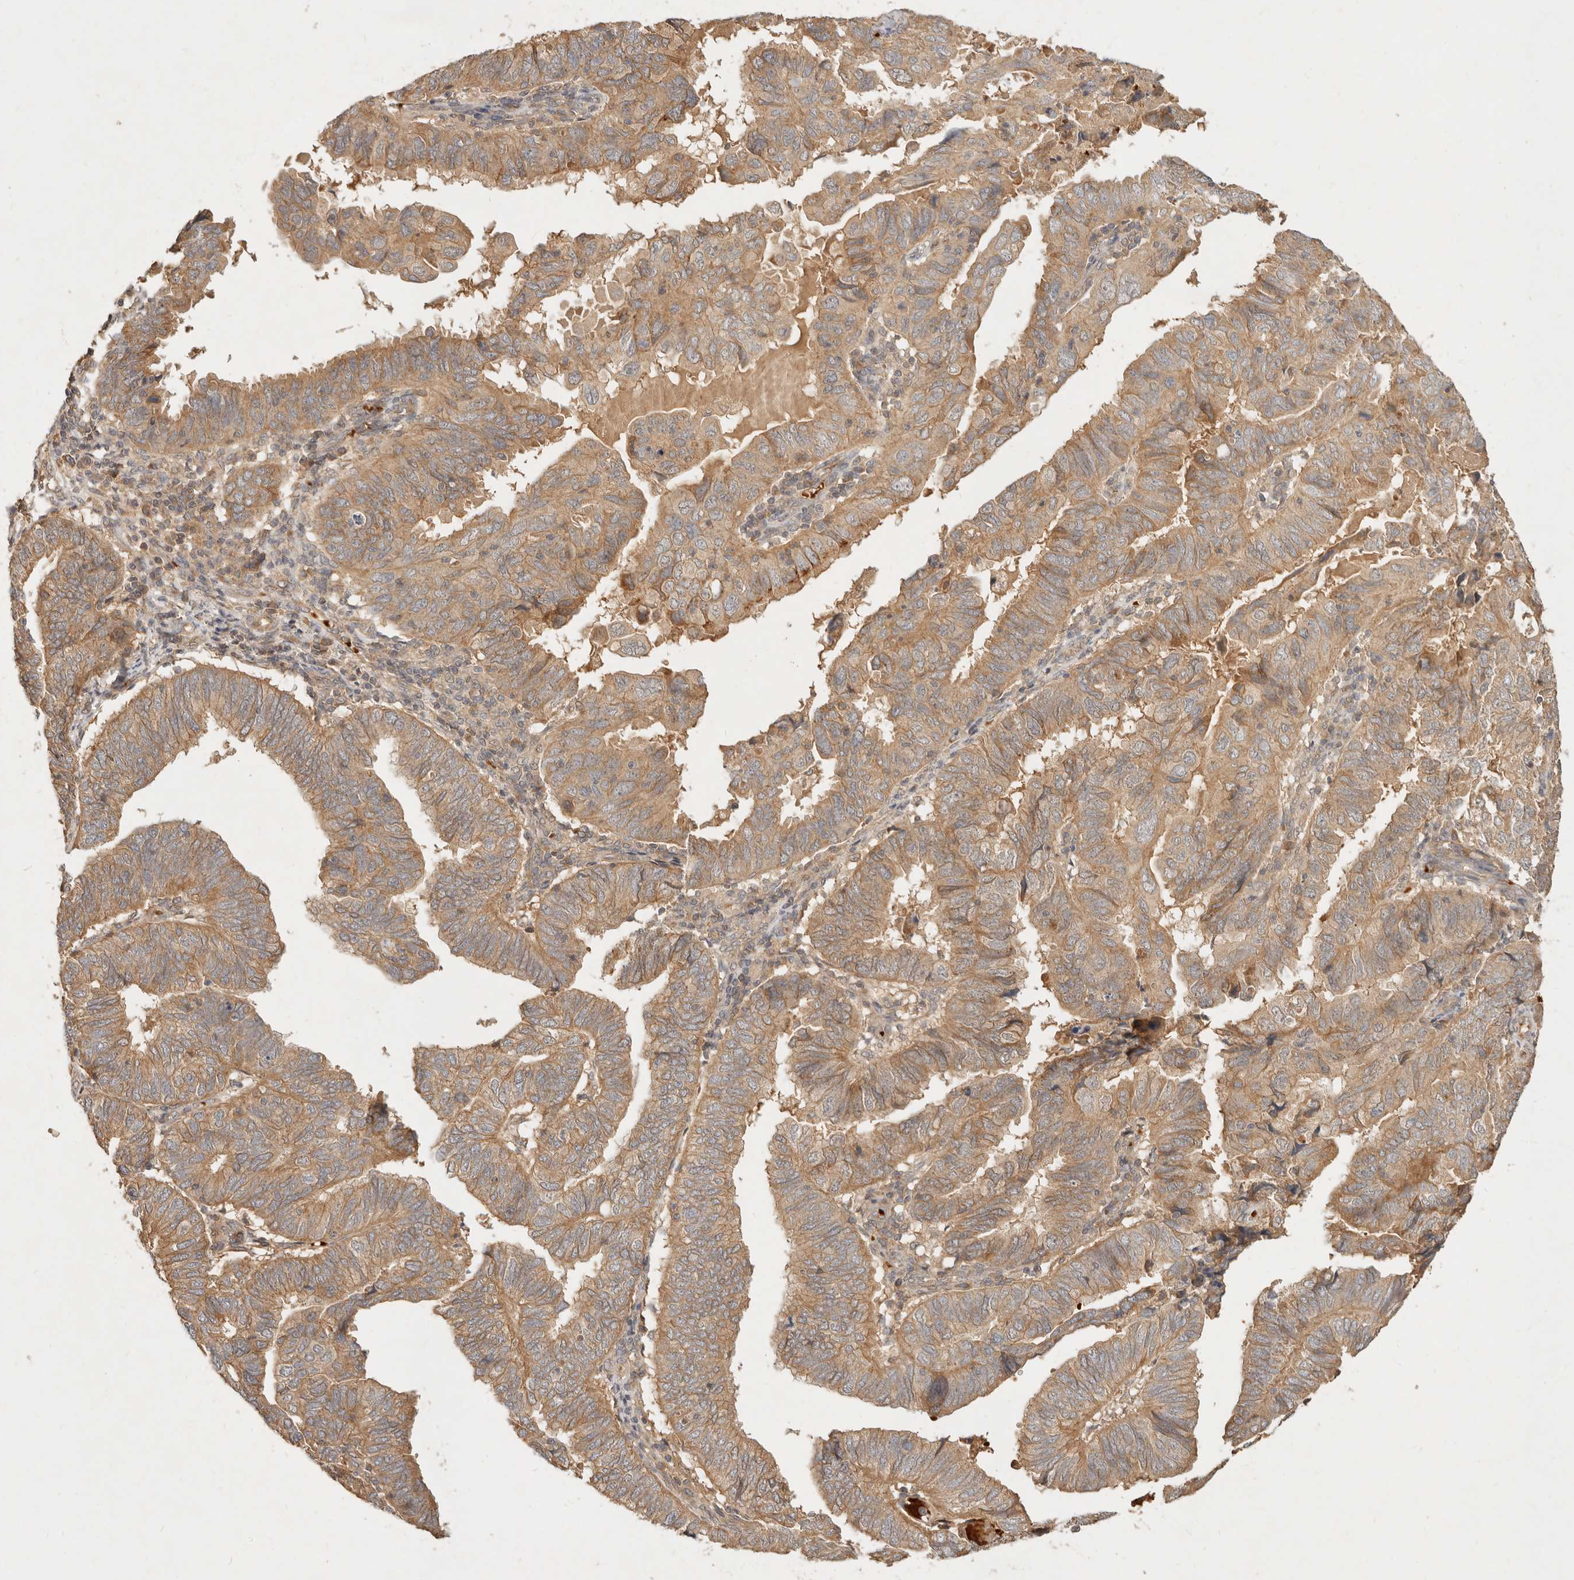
{"staining": {"intensity": "moderate", "quantity": ">75%", "location": "cytoplasmic/membranous"}, "tissue": "endometrial cancer", "cell_type": "Tumor cells", "image_type": "cancer", "snomed": [{"axis": "morphology", "description": "Adenocarcinoma, NOS"}, {"axis": "topography", "description": "Uterus"}], "caption": "Immunohistochemical staining of human adenocarcinoma (endometrial) reveals moderate cytoplasmic/membranous protein positivity in approximately >75% of tumor cells.", "gene": "FREM2", "patient": {"sex": "female", "age": 77}}